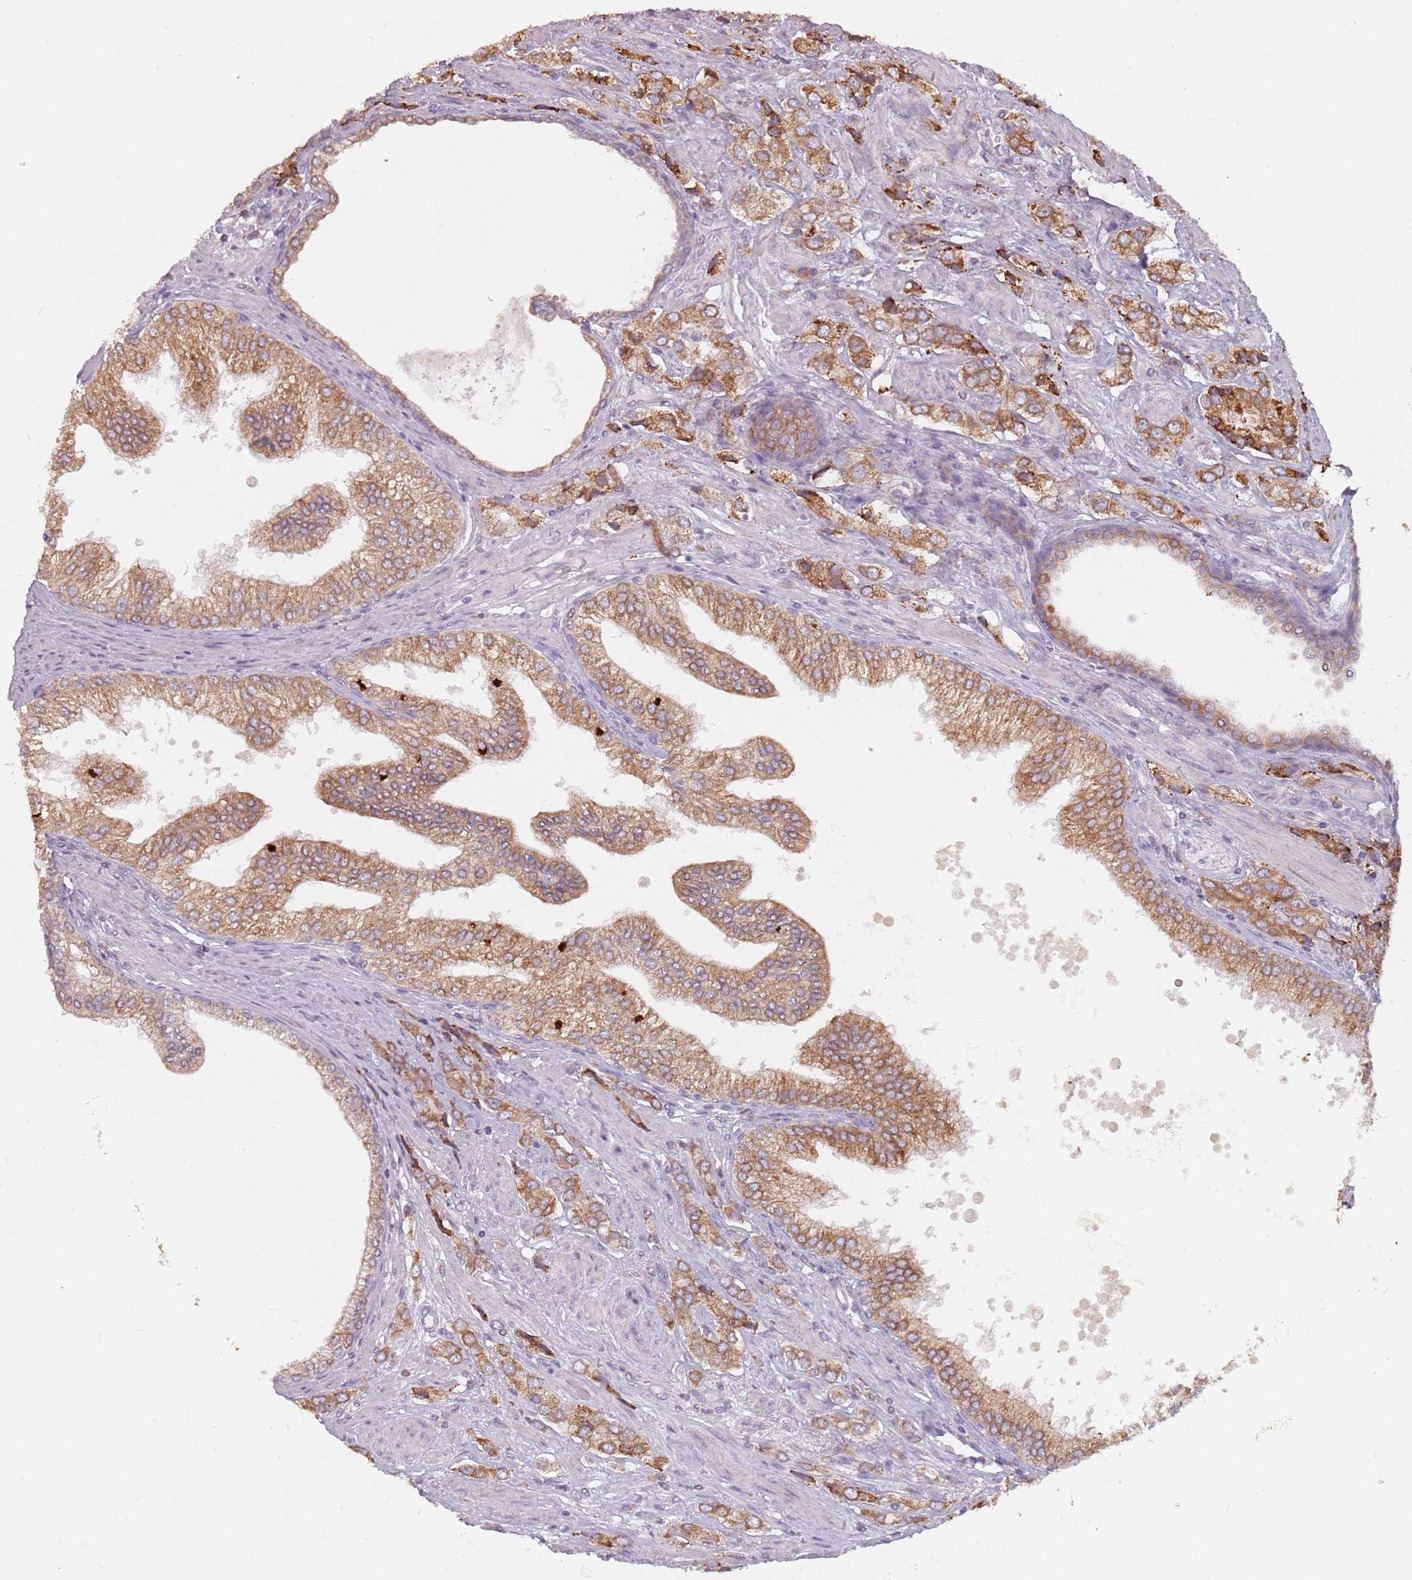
{"staining": {"intensity": "moderate", "quantity": ">75%", "location": "cytoplasmic/membranous"}, "tissue": "prostate cancer", "cell_type": "Tumor cells", "image_type": "cancer", "snomed": [{"axis": "morphology", "description": "Adenocarcinoma, High grade"}, {"axis": "topography", "description": "Prostate and seminal vesicle, NOS"}], "caption": "Adenocarcinoma (high-grade) (prostate) stained for a protein reveals moderate cytoplasmic/membranous positivity in tumor cells. (IHC, brightfield microscopy, high magnification).", "gene": "RPS9", "patient": {"sex": "male", "age": 64}}